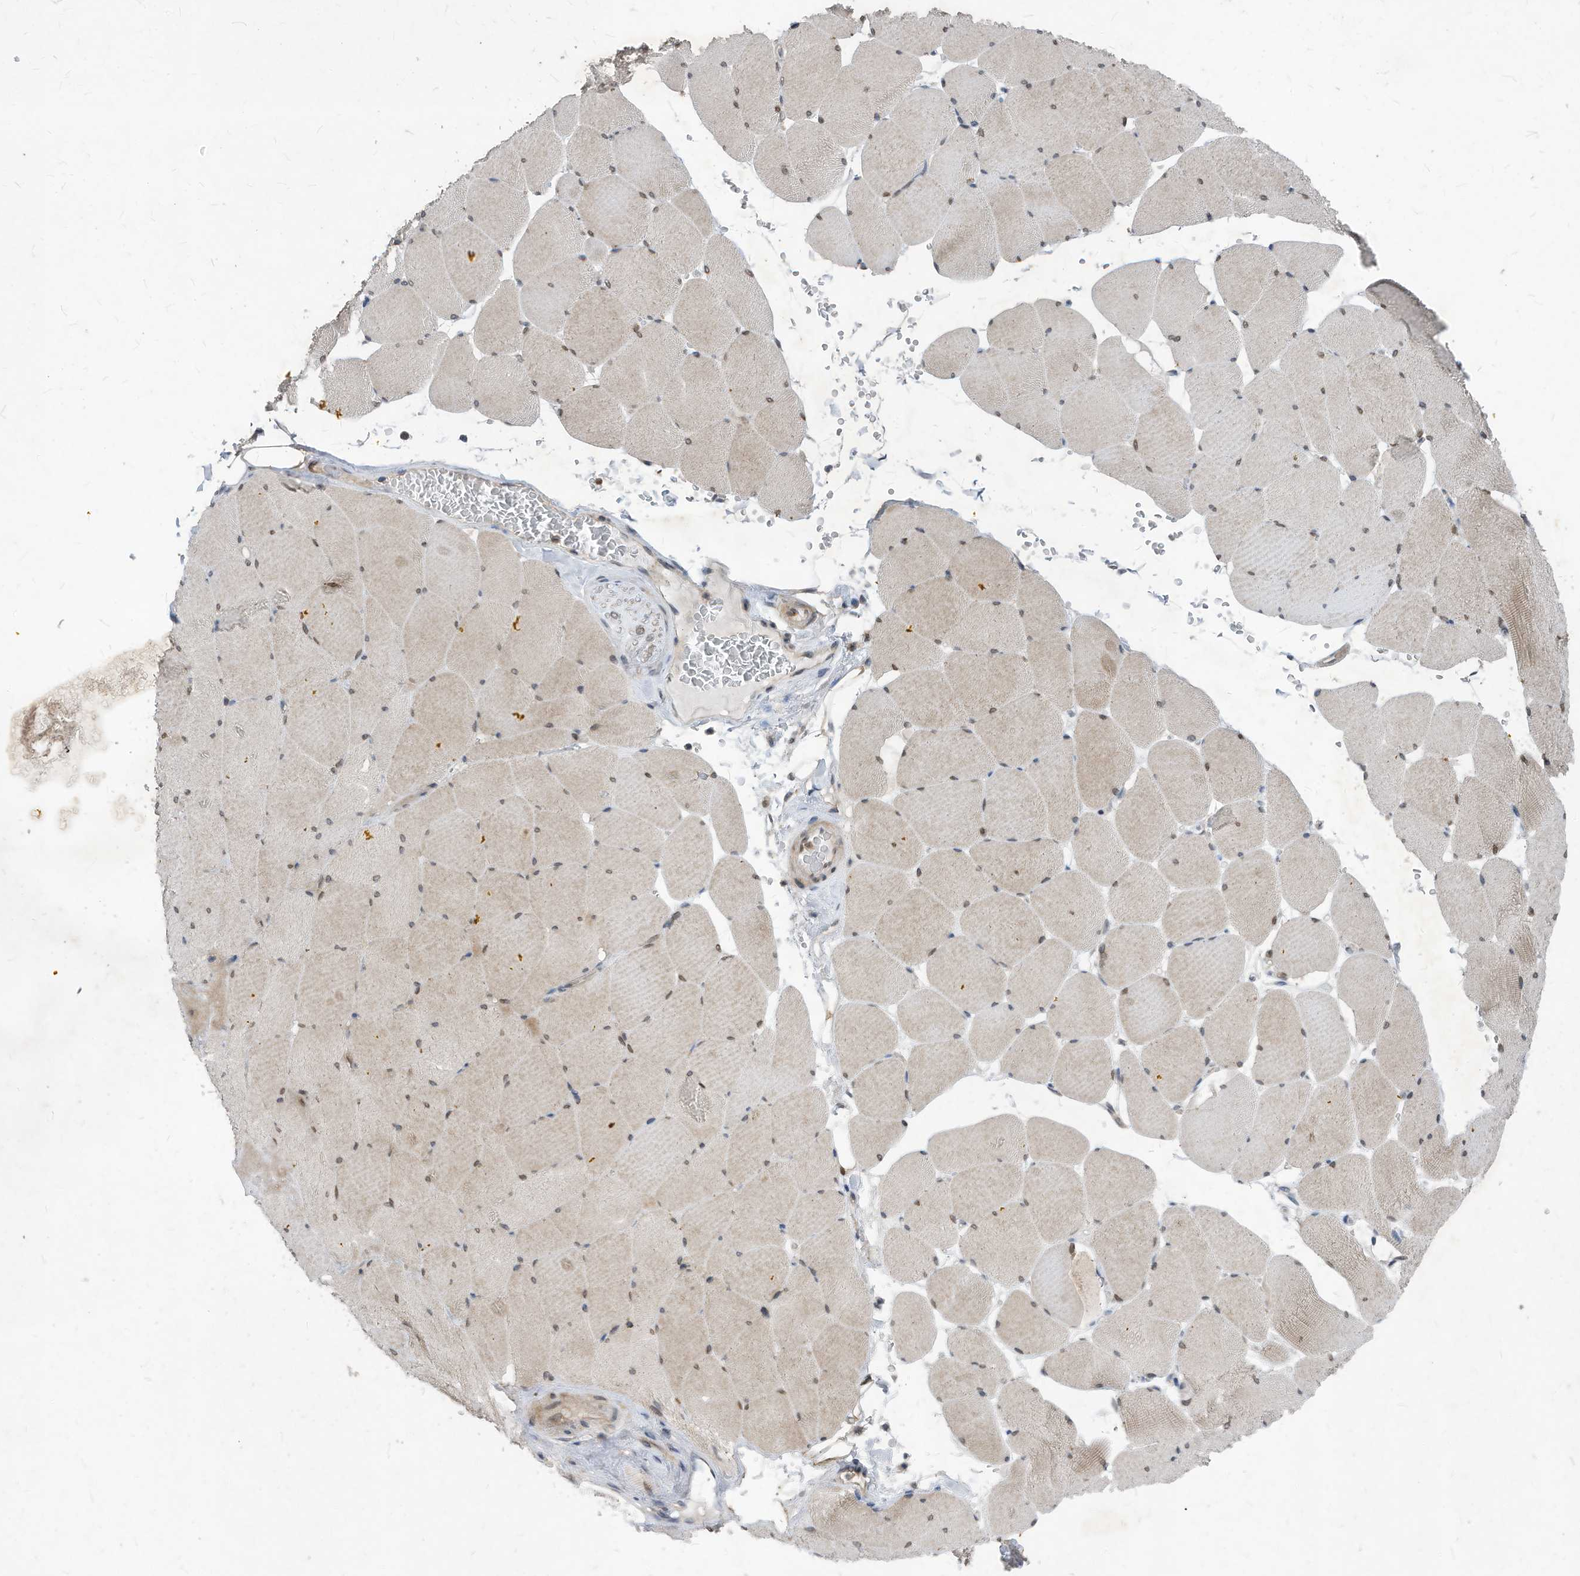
{"staining": {"intensity": "weak", "quantity": "25%-75%", "location": "cytoplasmic/membranous"}, "tissue": "skeletal muscle", "cell_type": "Myocytes", "image_type": "normal", "snomed": [{"axis": "morphology", "description": "Normal tissue, NOS"}, {"axis": "topography", "description": "Skeletal muscle"}, {"axis": "topography", "description": "Head-Neck"}], "caption": "High-power microscopy captured an IHC micrograph of unremarkable skeletal muscle, revealing weak cytoplasmic/membranous staining in about 25%-75% of myocytes. (DAB (3,3'-diaminobenzidine) IHC with brightfield microscopy, high magnification).", "gene": "KPNB1", "patient": {"sex": "male", "age": 66}}